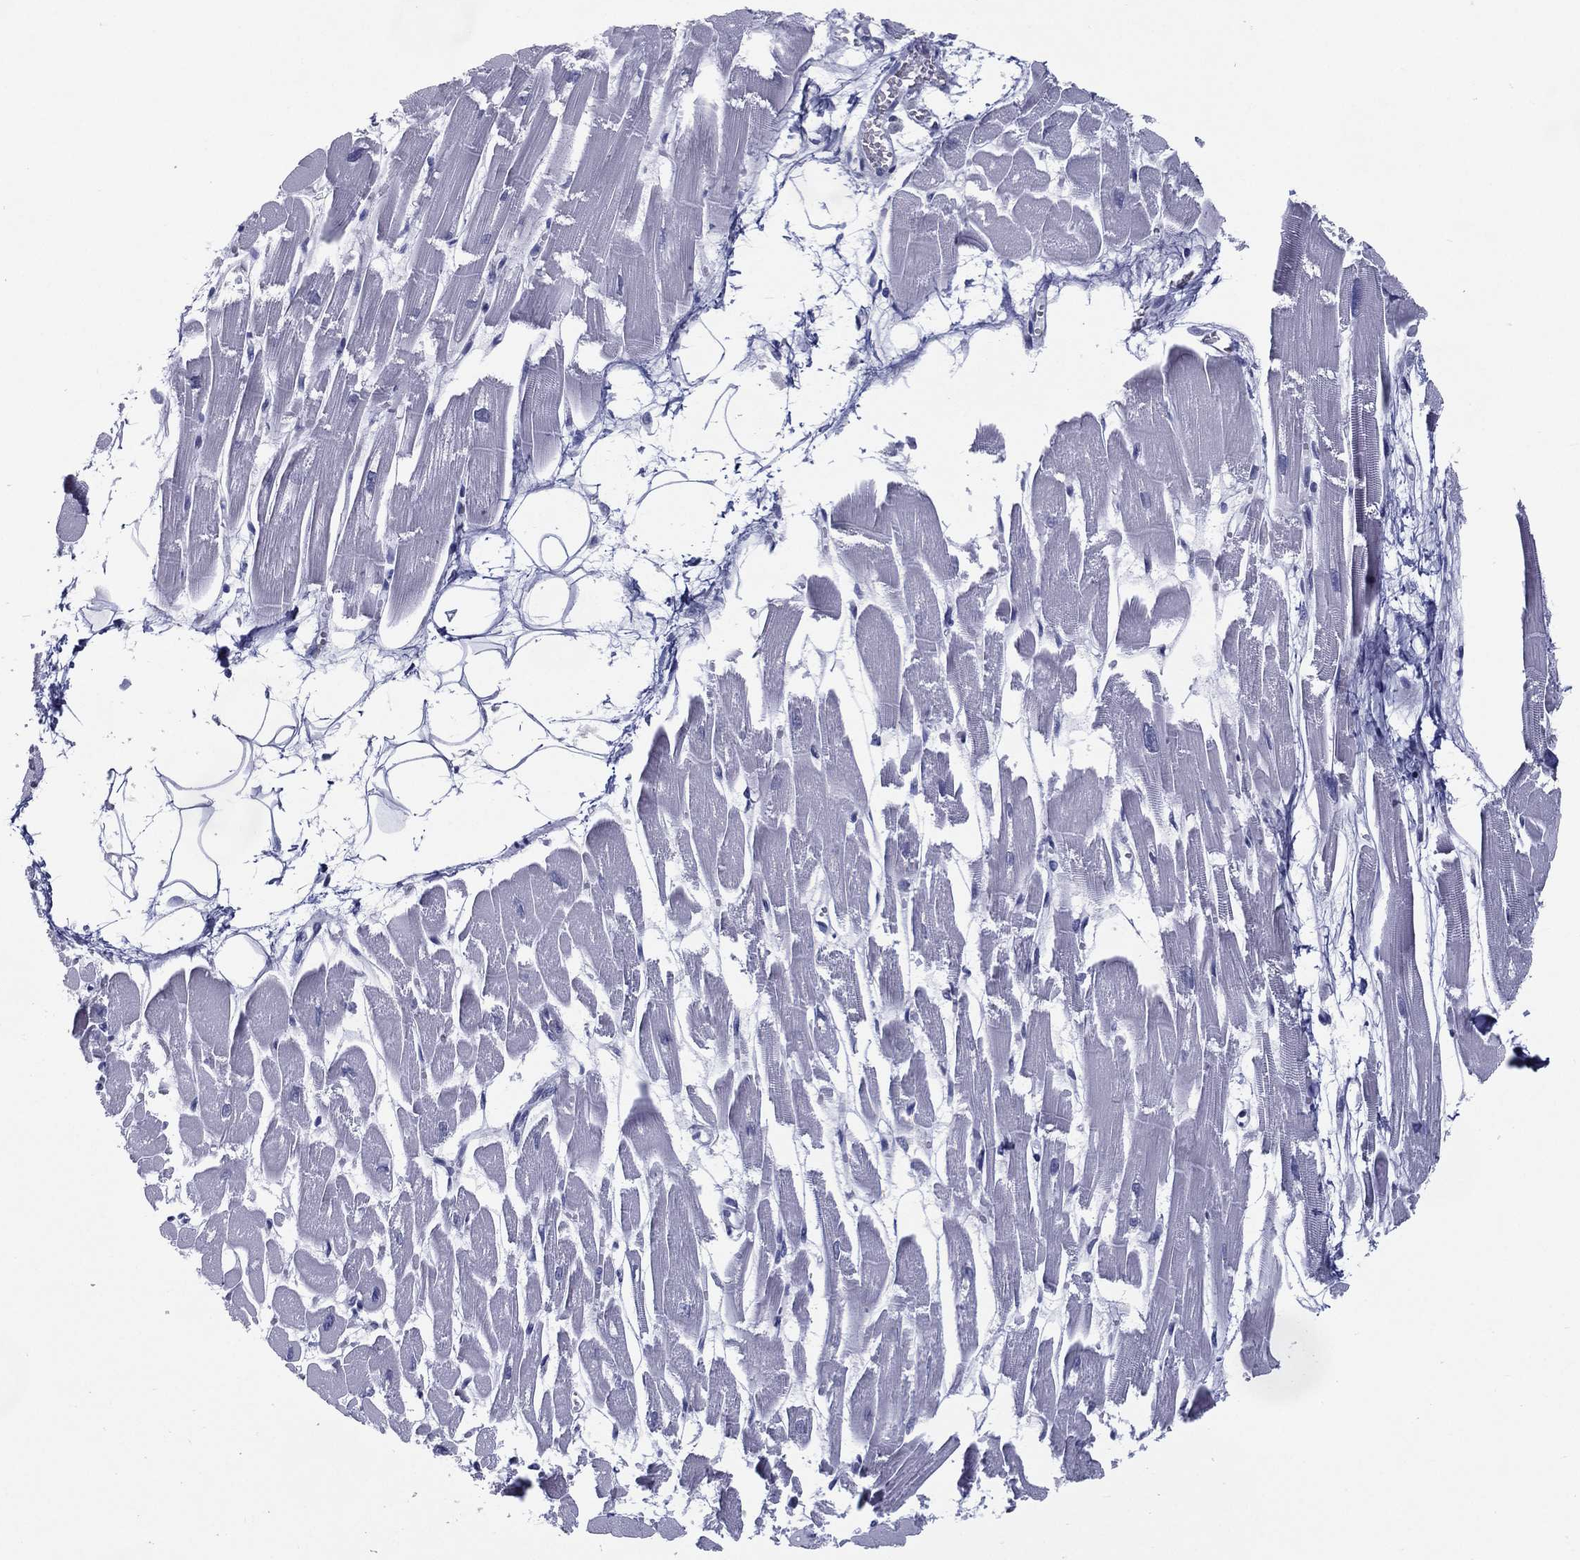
{"staining": {"intensity": "negative", "quantity": "none", "location": "none"}, "tissue": "heart muscle", "cell_type": "Cardiomyocytes", "image_type": "normal", "snomed": [{"axis": "morphology", "description": "Normal tissue, NOS"}, {"axis": "topography", "description": "Heart"}], "caption": "The histopathology image shows no staining of cardiomyocytes in unremarkable heart muscle.", "gene": "C19orf18", "patient": {"sex": "female", "age": 52}}